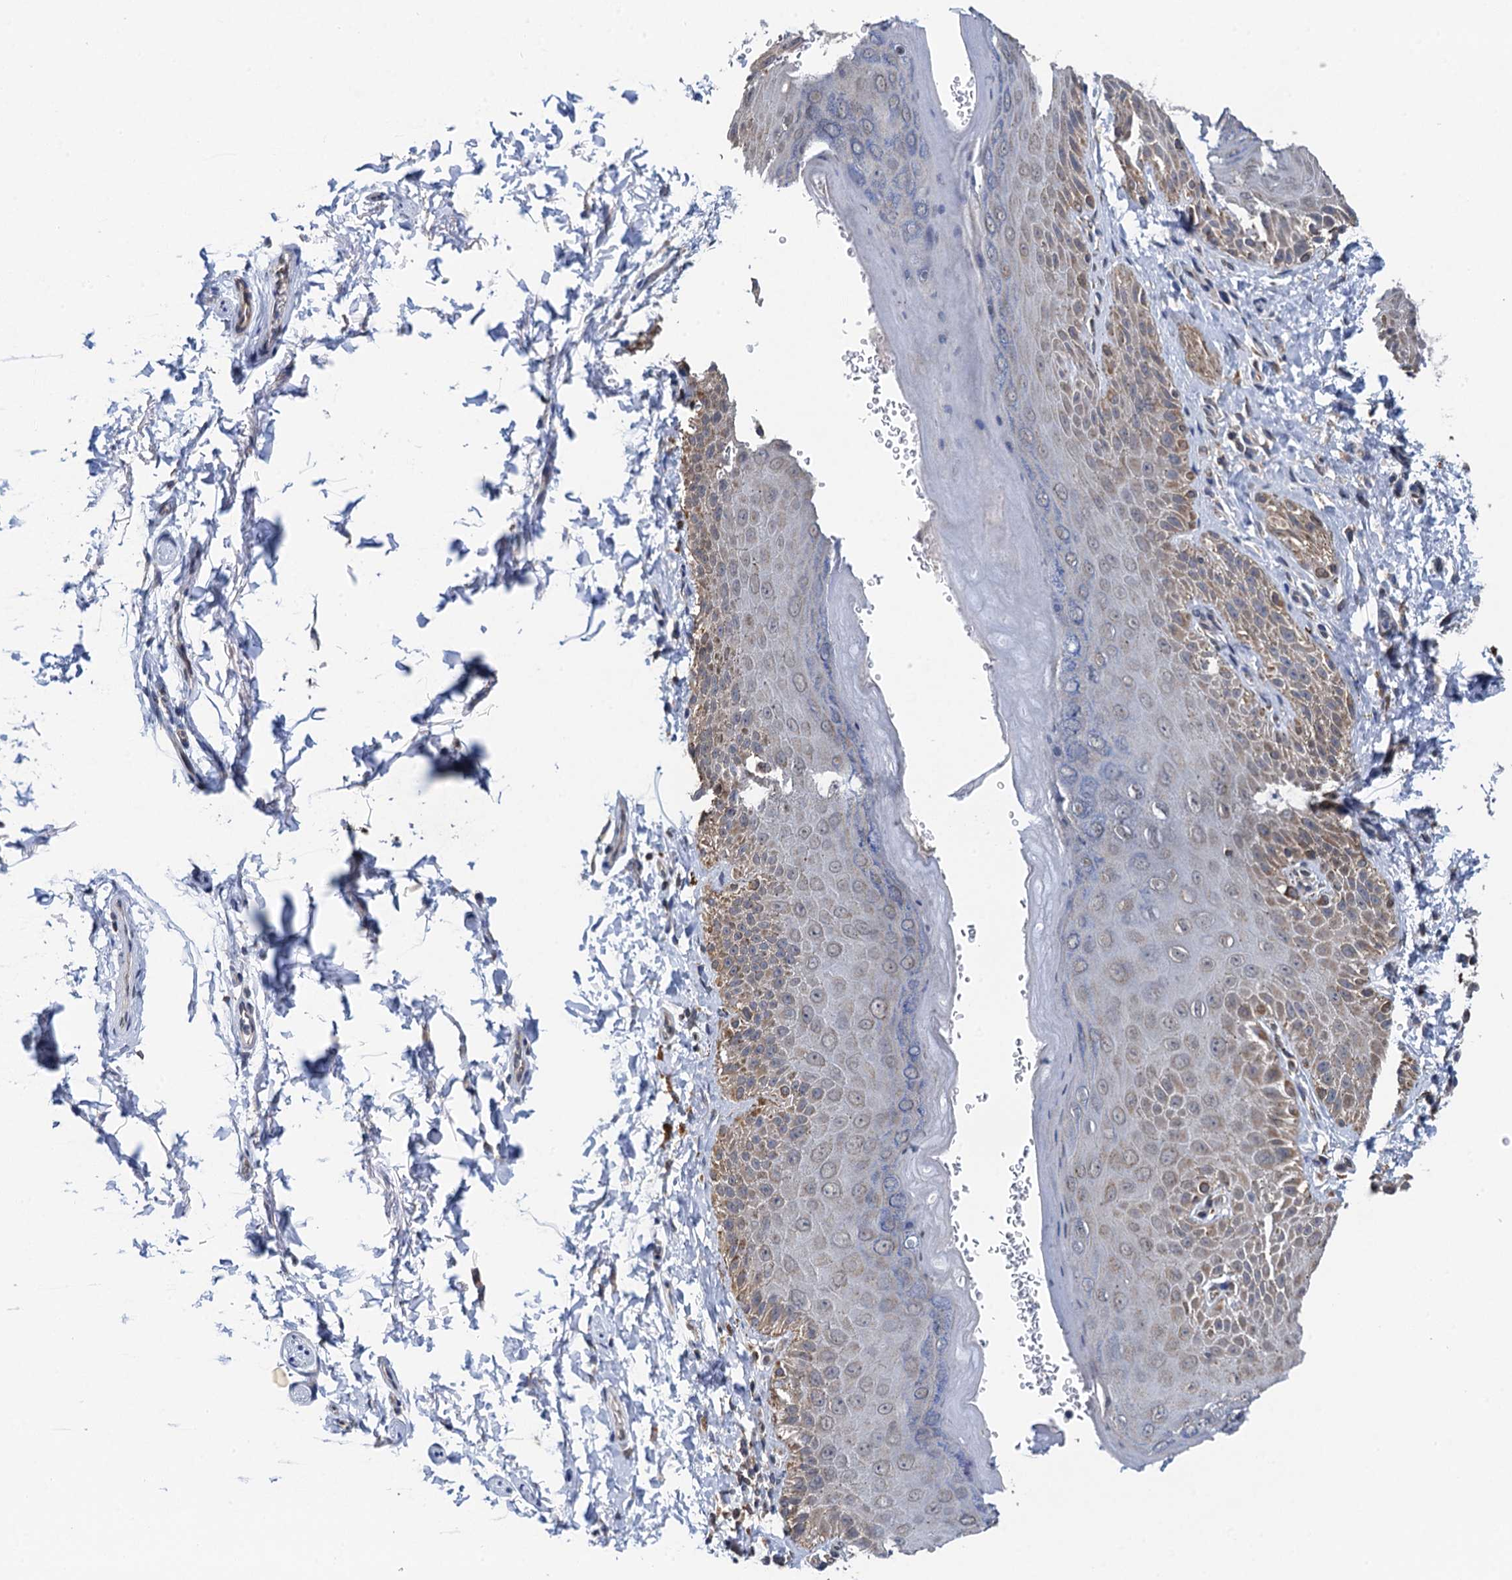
{"staining": {"intensity": "weak", "quantity": "25%-75%", "location": "cytoplasmic/membranous"}, "tissue": "skin", "cell_type": "Epidermal cells", "image_type": "normal", "snomed": [{"axis": "morphology", "description": "Normal tissue, NOS"}, {"axis": "topography", "description": "Anal"}], "caption": "Immunohistochemistry photomicrograph of normal skin: skin stained using immunohistochemistry displays low levels of weak protein expression localized specifically in the cytoplasmic/membranous of epidermal cells, appearing as a cytoplasmic/membranous brown color.", "gene": "CMPK2", "patient": {"sex": "male", "age": 44}}